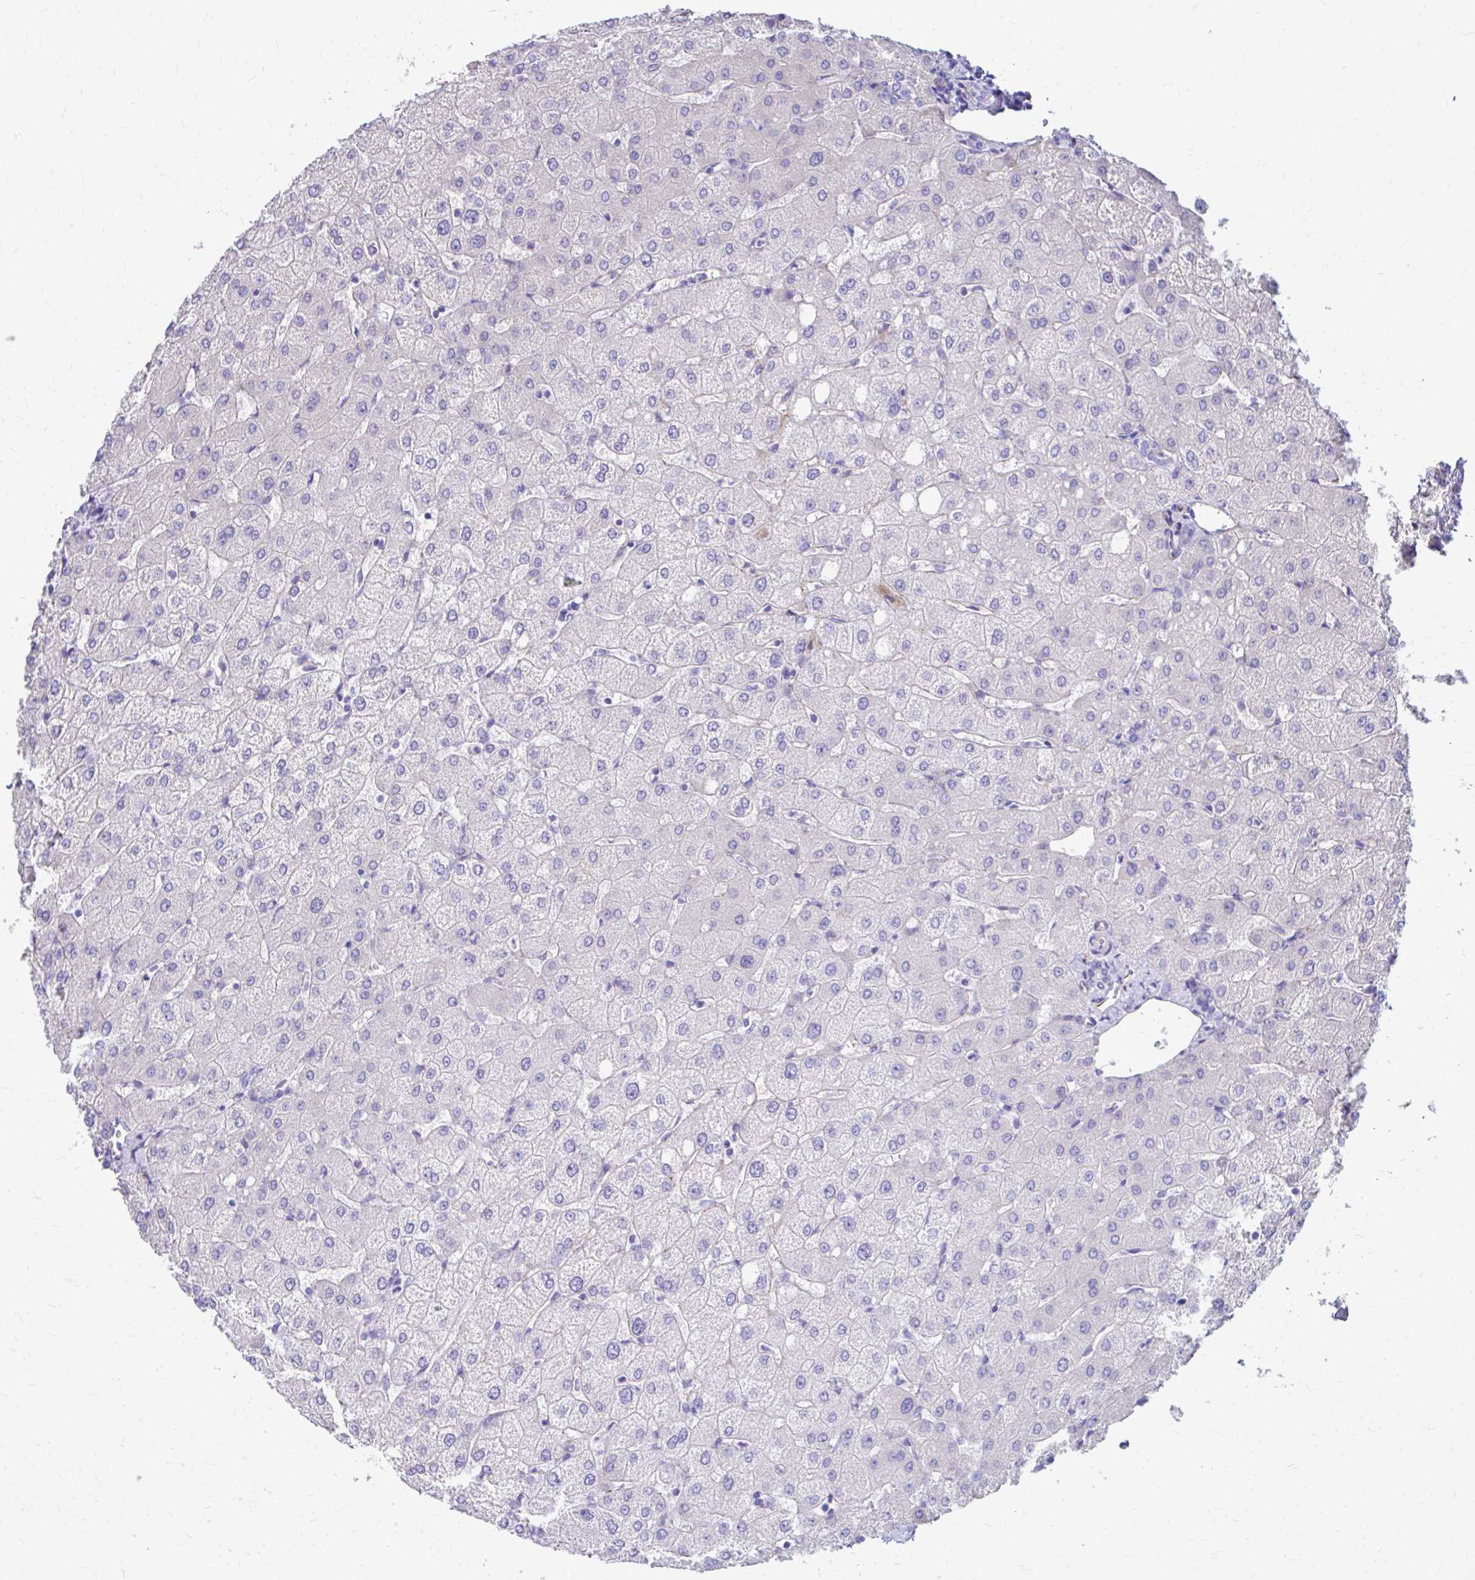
{"staining": {"intensity": "negative", "quantity": "none", "location": "none"}, "tissue": "liver", "cell_type": "Cholangiocytes", "image_type": "normal", "snomed": [{"axis": "morphology", "description": "Normal tissue, NOS"}, {"axis": "topography", "description": "Liver"}], "caption": "An immunohistochemistry (IHC) image of unremarkable liver is shown. There is no staining in cholangiocytes of liver.", "gene": "ENSG00000285953", "patient": {"sex": "female", "age": 54}}